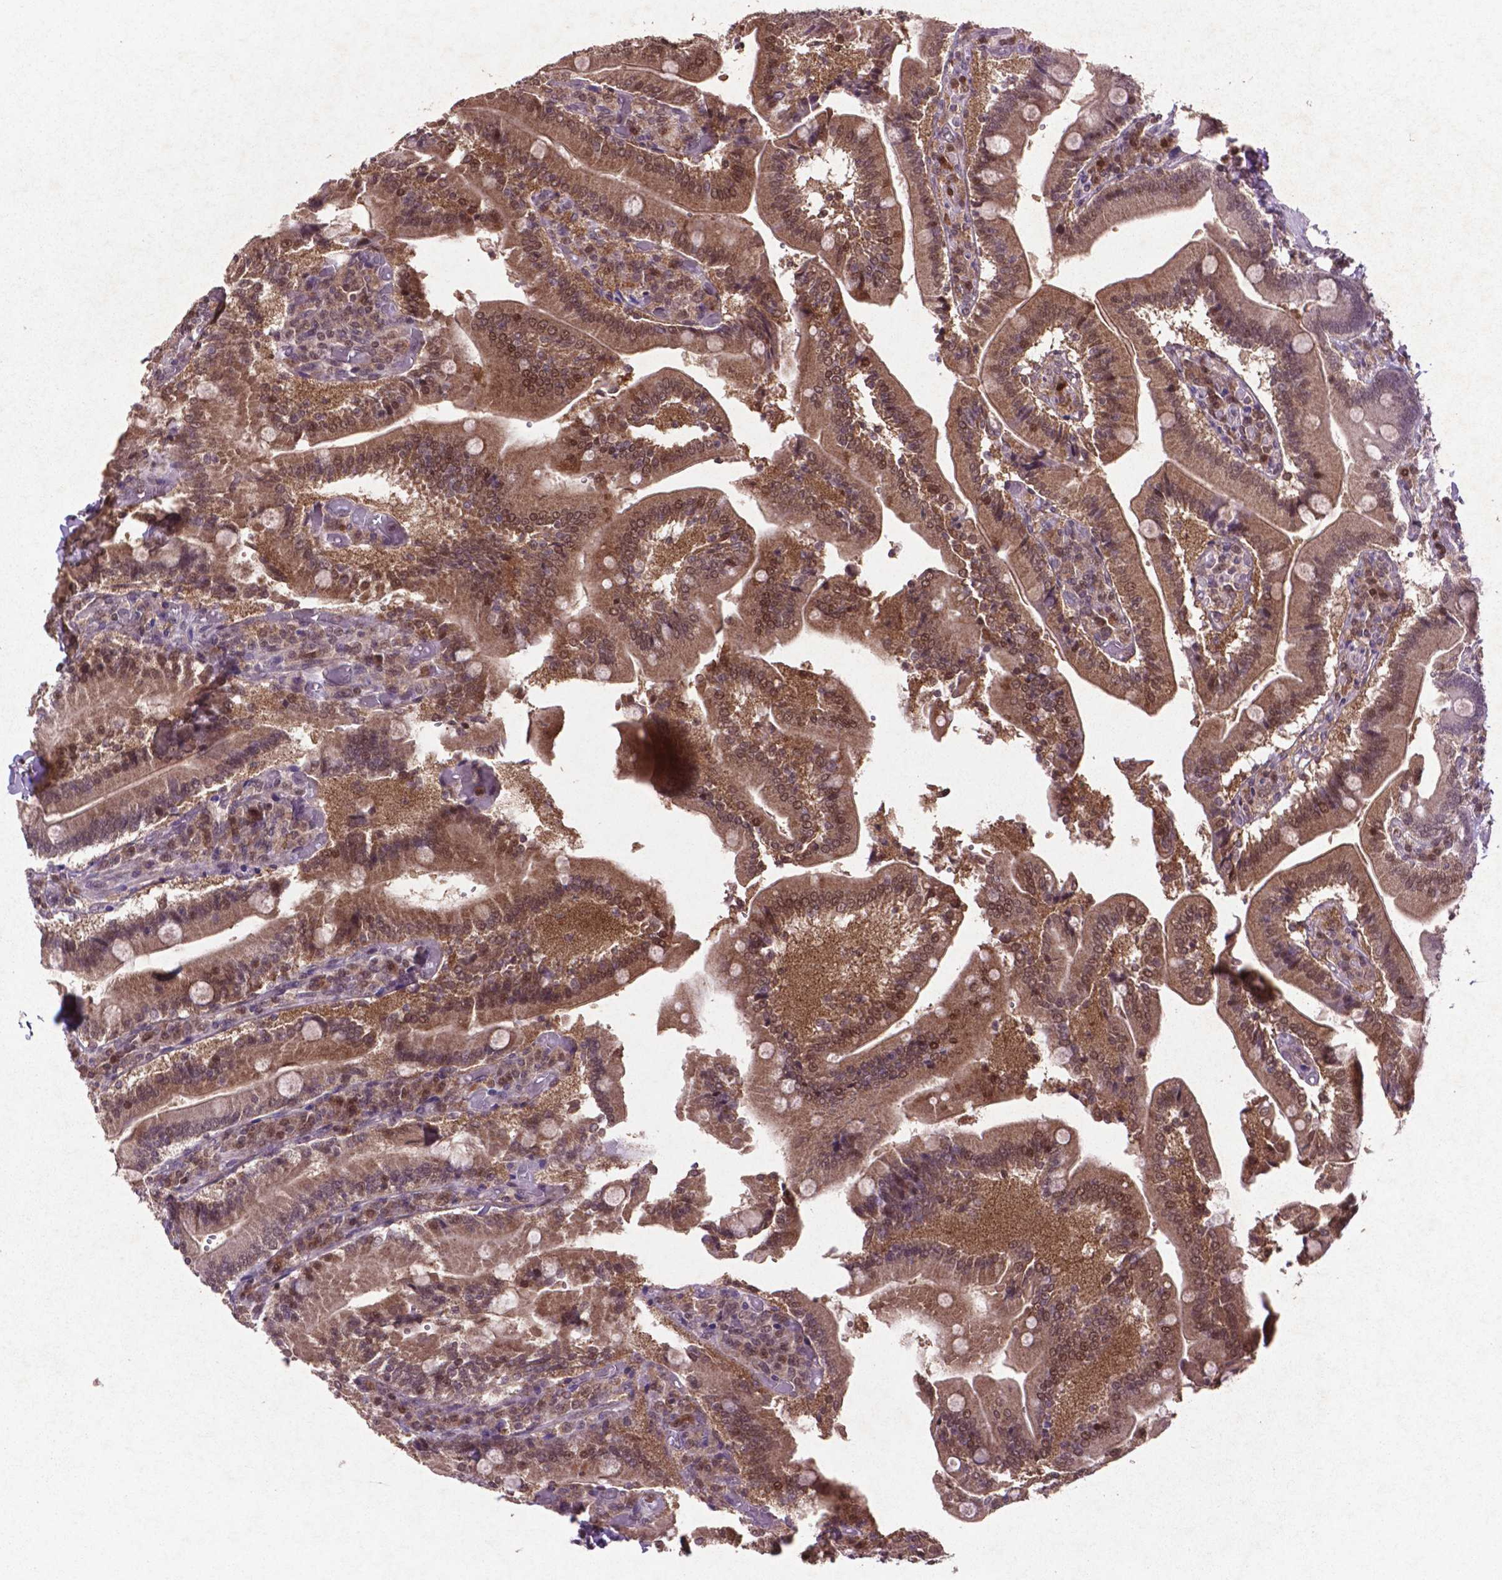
{"staining": {"intensity": "strong", "quantity": "25%-75%", "location": "cytoplasmic/membranous,nuclear"}, "tissue": "duodenum", "cell_type": "Glandular cells", "image_type": "normal", "snomed": [{"axis": "morphology", "description": "Normal tissue, NOS"}, {"axis": "topography", "description": "Duodenum"}], "caption": "Strong cytoplasmic/membranous,nuclear protein positivity is appreciated in about 25%-75% of glandular cells in duodenum.", "gene": "GLRX", "patient": {"sex": "female", "age": 62}}